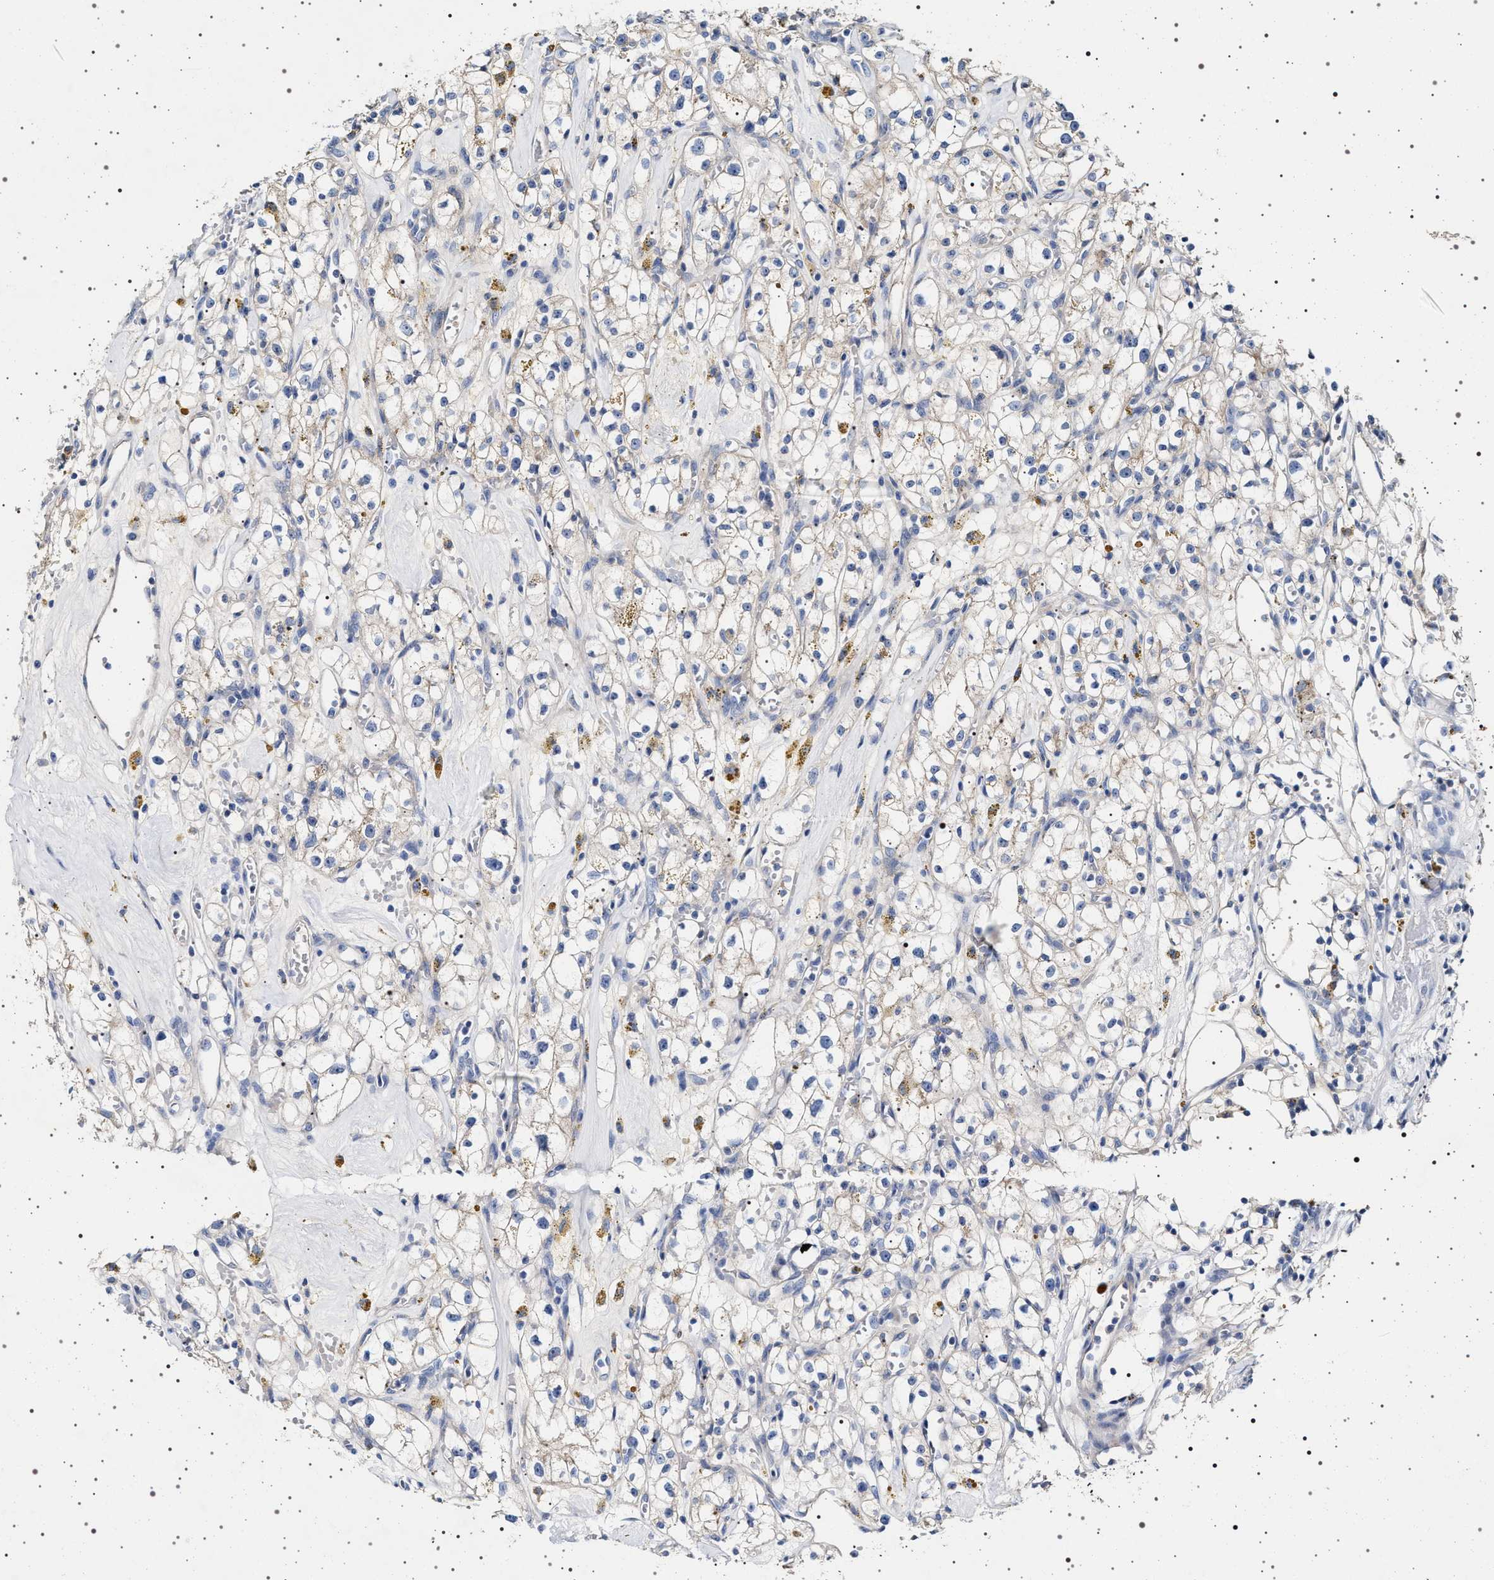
{"staining": {"intensity": "weak", "quantity": "<25%", "location": "cytoplasmic/membranous"}, "tissue": "renal cancer", "cell_type": "Tumor cells", "image_type": "cancer", "snomed": [{"axis": "morphology", "description": "Adenocarcinoma, NOS"}, {"axis": "topography", "description": "Kidney"}], "caption": "Histopathology image shows no significant protein staining in tumor cells of renal cancer (adenocarcinoma). The staining is performed using DAB brown chromogen with nuclei counter-stained in using hematoxylin.", "gene": "NAALADL2", "patient": {"sex": "male", "age": 56}}